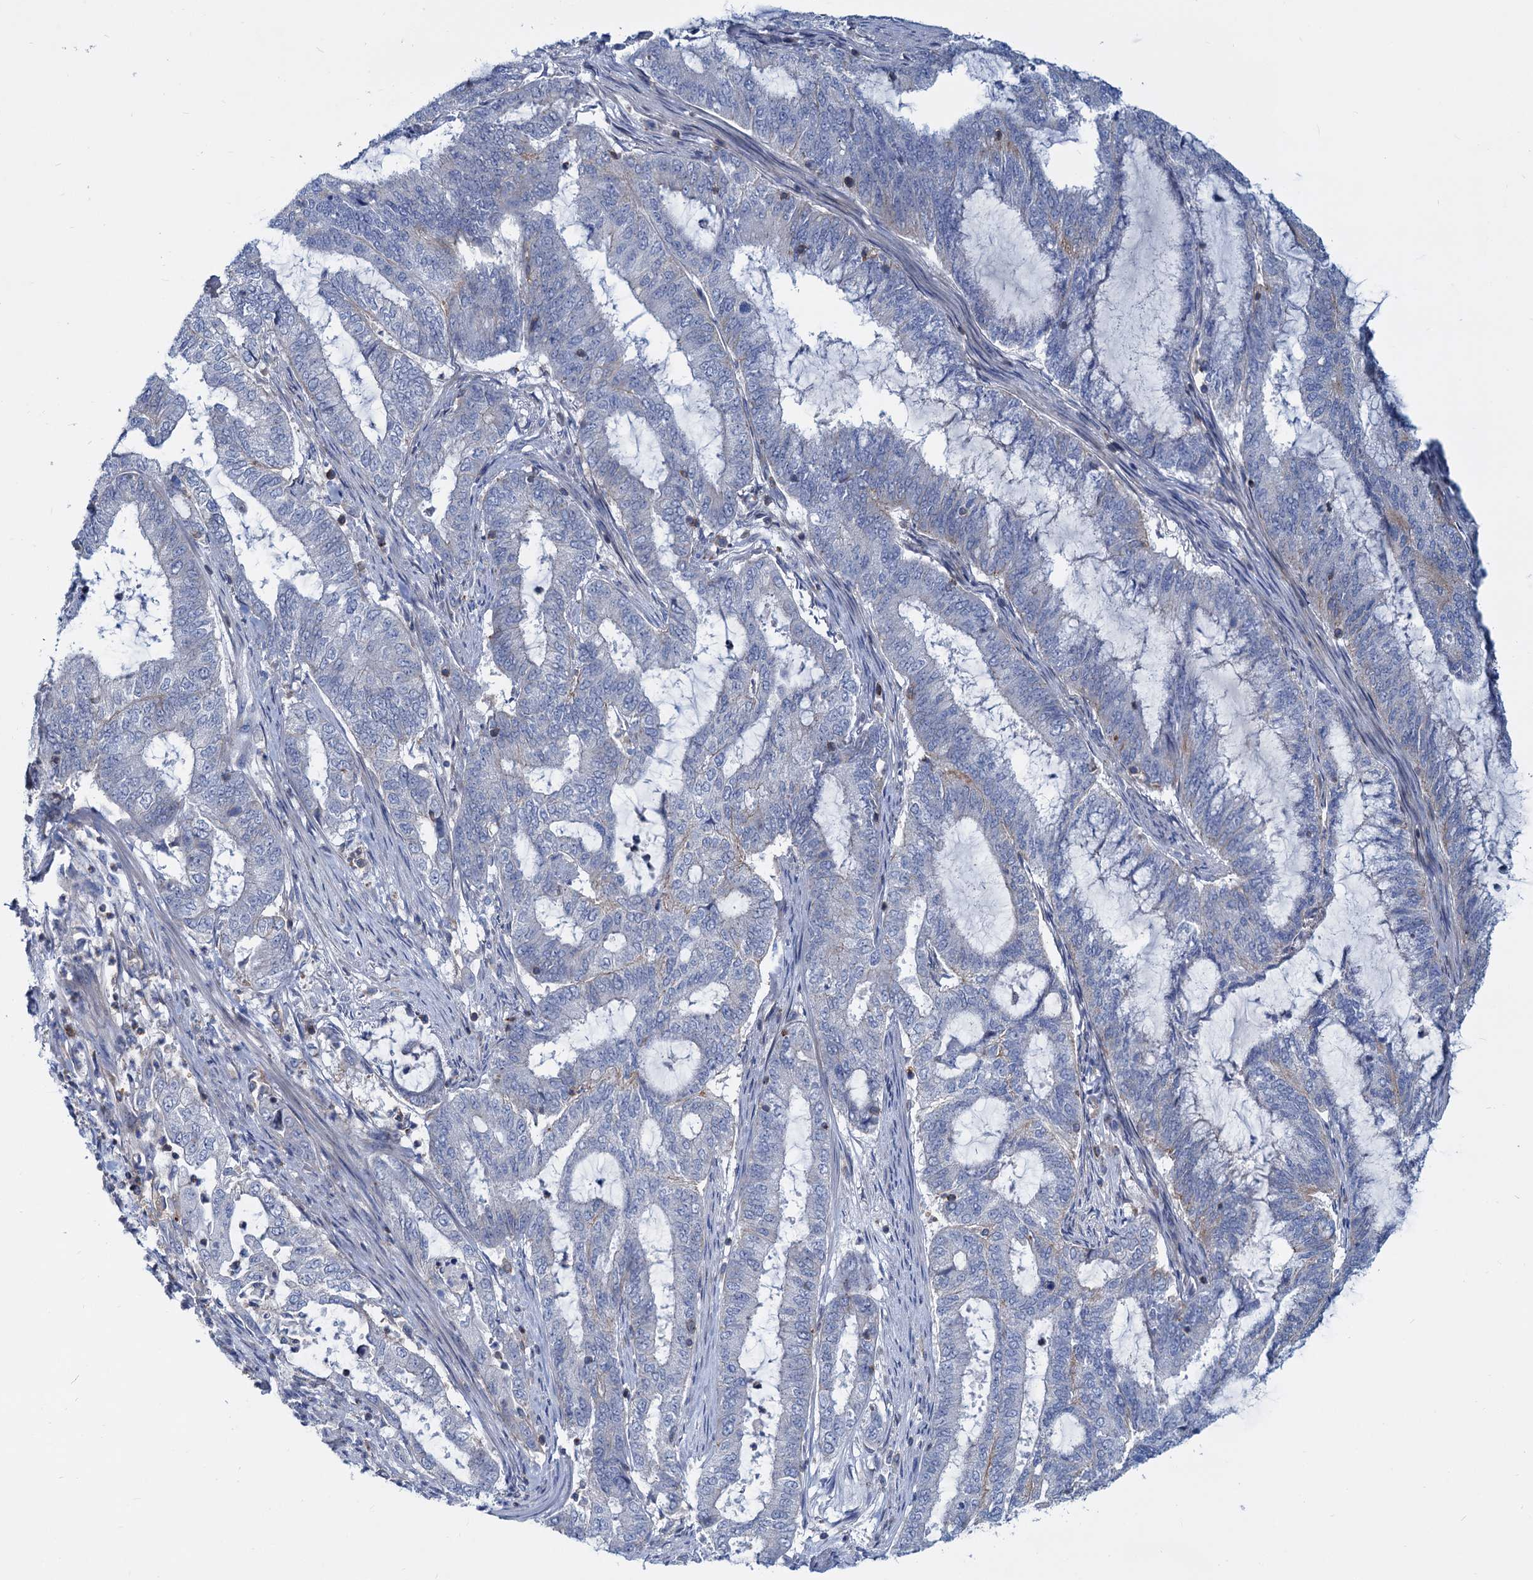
{"staining": {"intensity": "negative", "quantity": "none", "location": "none"}, "tissue": "endometrial cancer", "cell_type": "Tumor cells", "image_type": "cancer", "snomed": [{"axis": "morphology", "description": "Adenocarcinoma, NOS"}, {"axis": "topography", "description": "Endometrium"}], "caption": "A high-resolution histopathology image shows immunohistochemistry staining of endometrial cancer, which demonstrates no significant staining in tumor cells. The staining was performed using DAB (3,3'-diaminobenzidine) to visualize the protein expression in brown, while the nuclei were stained in blue with hematoxylin (Magnification: 20x).", "gene": "LRCH4", "patient": {"sex": "female", "age": 51}}